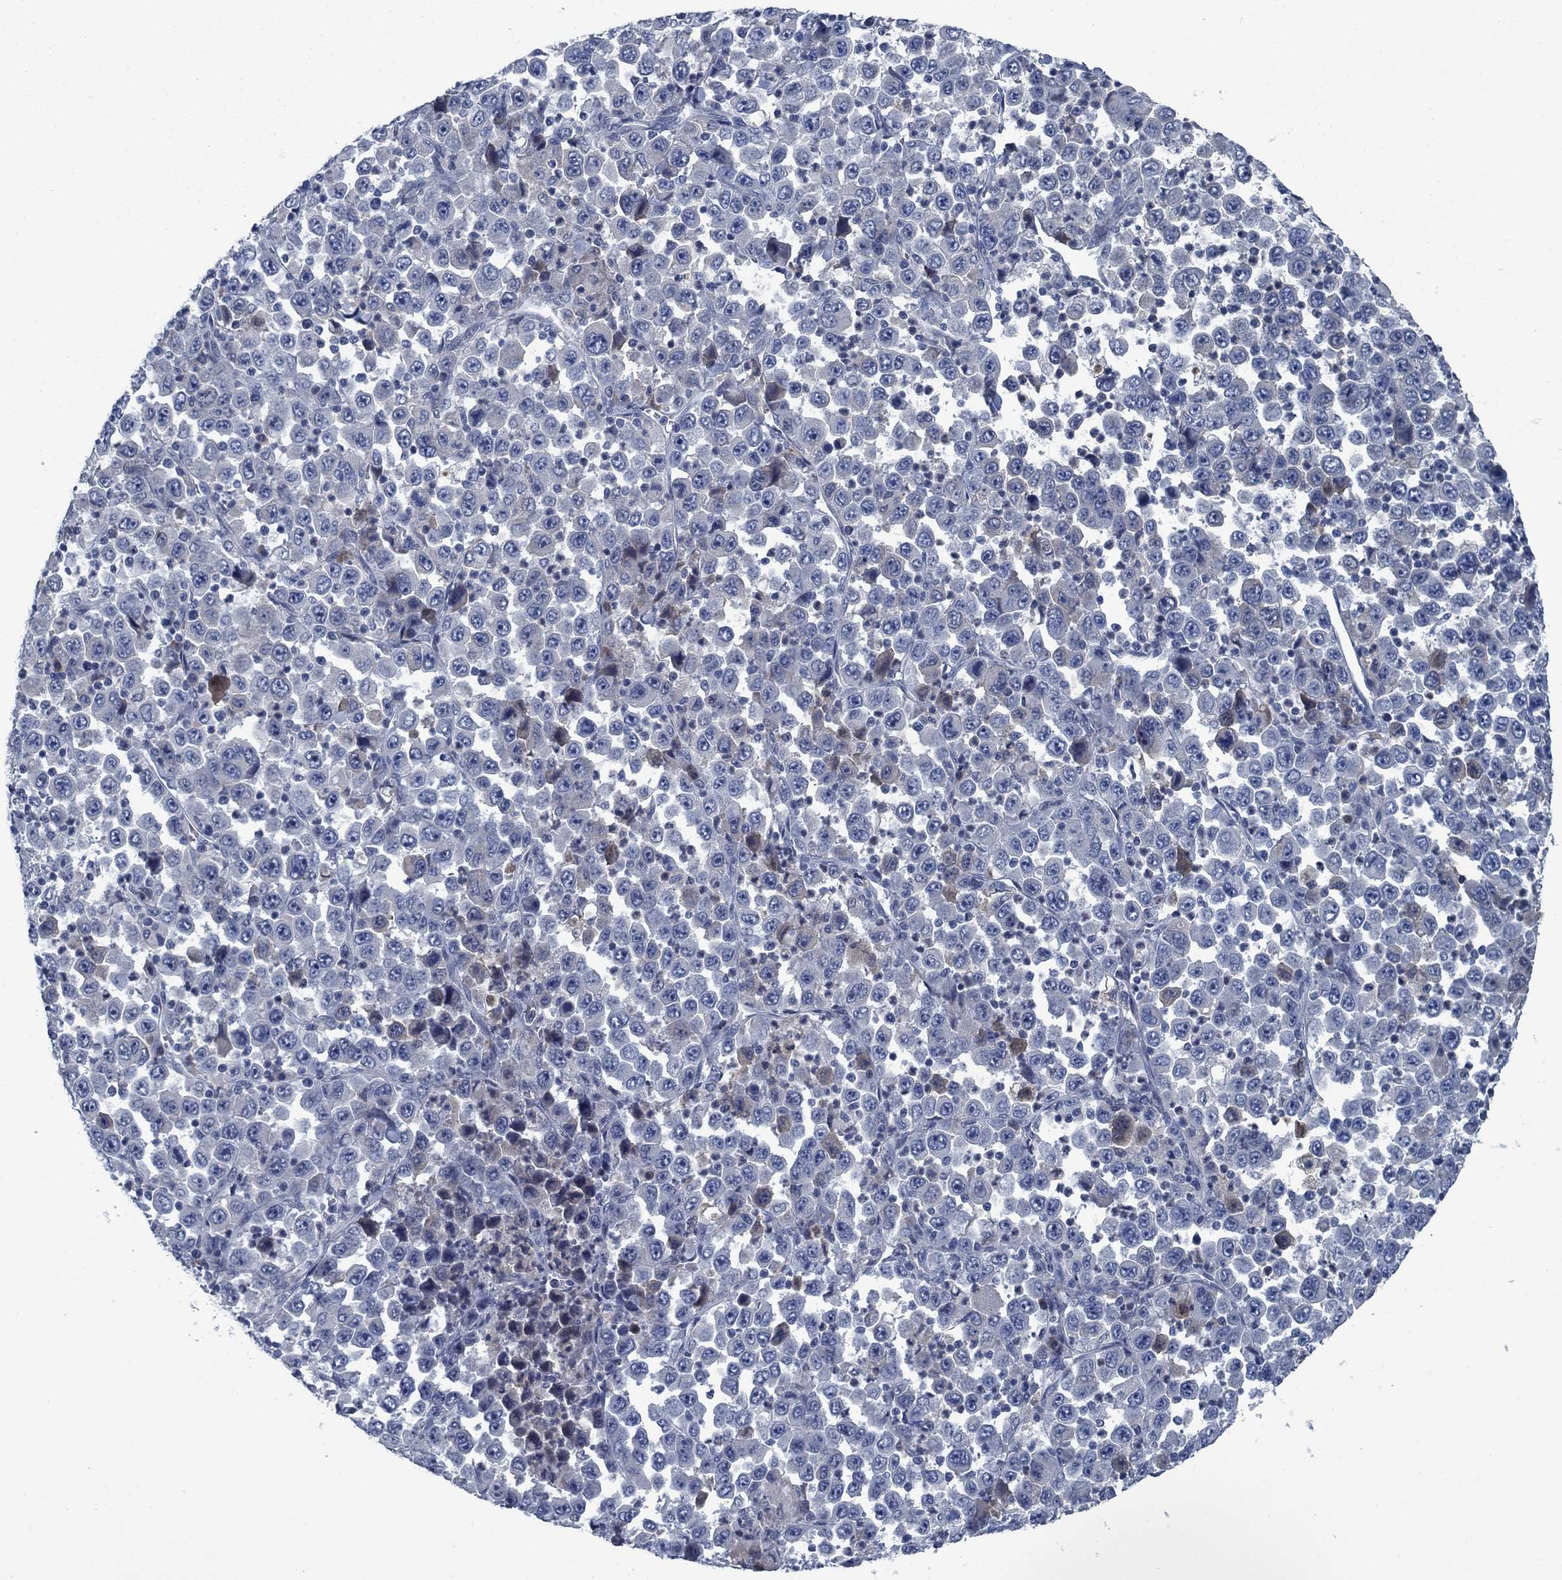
{"staining": {"intensity": "negative", "quantity": "none", "location": "none"}, "tissue": "stomach cancer", "cell_type": "Tumor cells", "image_type": "cancer", "snomed": [{"axis": "morphology", "description": "Normal tissue, NOS"}, {"axis": "morphology", "description": "Adenocarcinoma, NOS"}, {"axis": "topography", "description": "Stomach, upper"}, {"axis": "topography", "description": "Stomach"}], "caption": "Stomach adenocarcinoma was stained to show a protein in brown. There is no significant positivity in tumor cells.", "gene": "PNMA8A", "patient": {"sex": "male", "age": 59}}